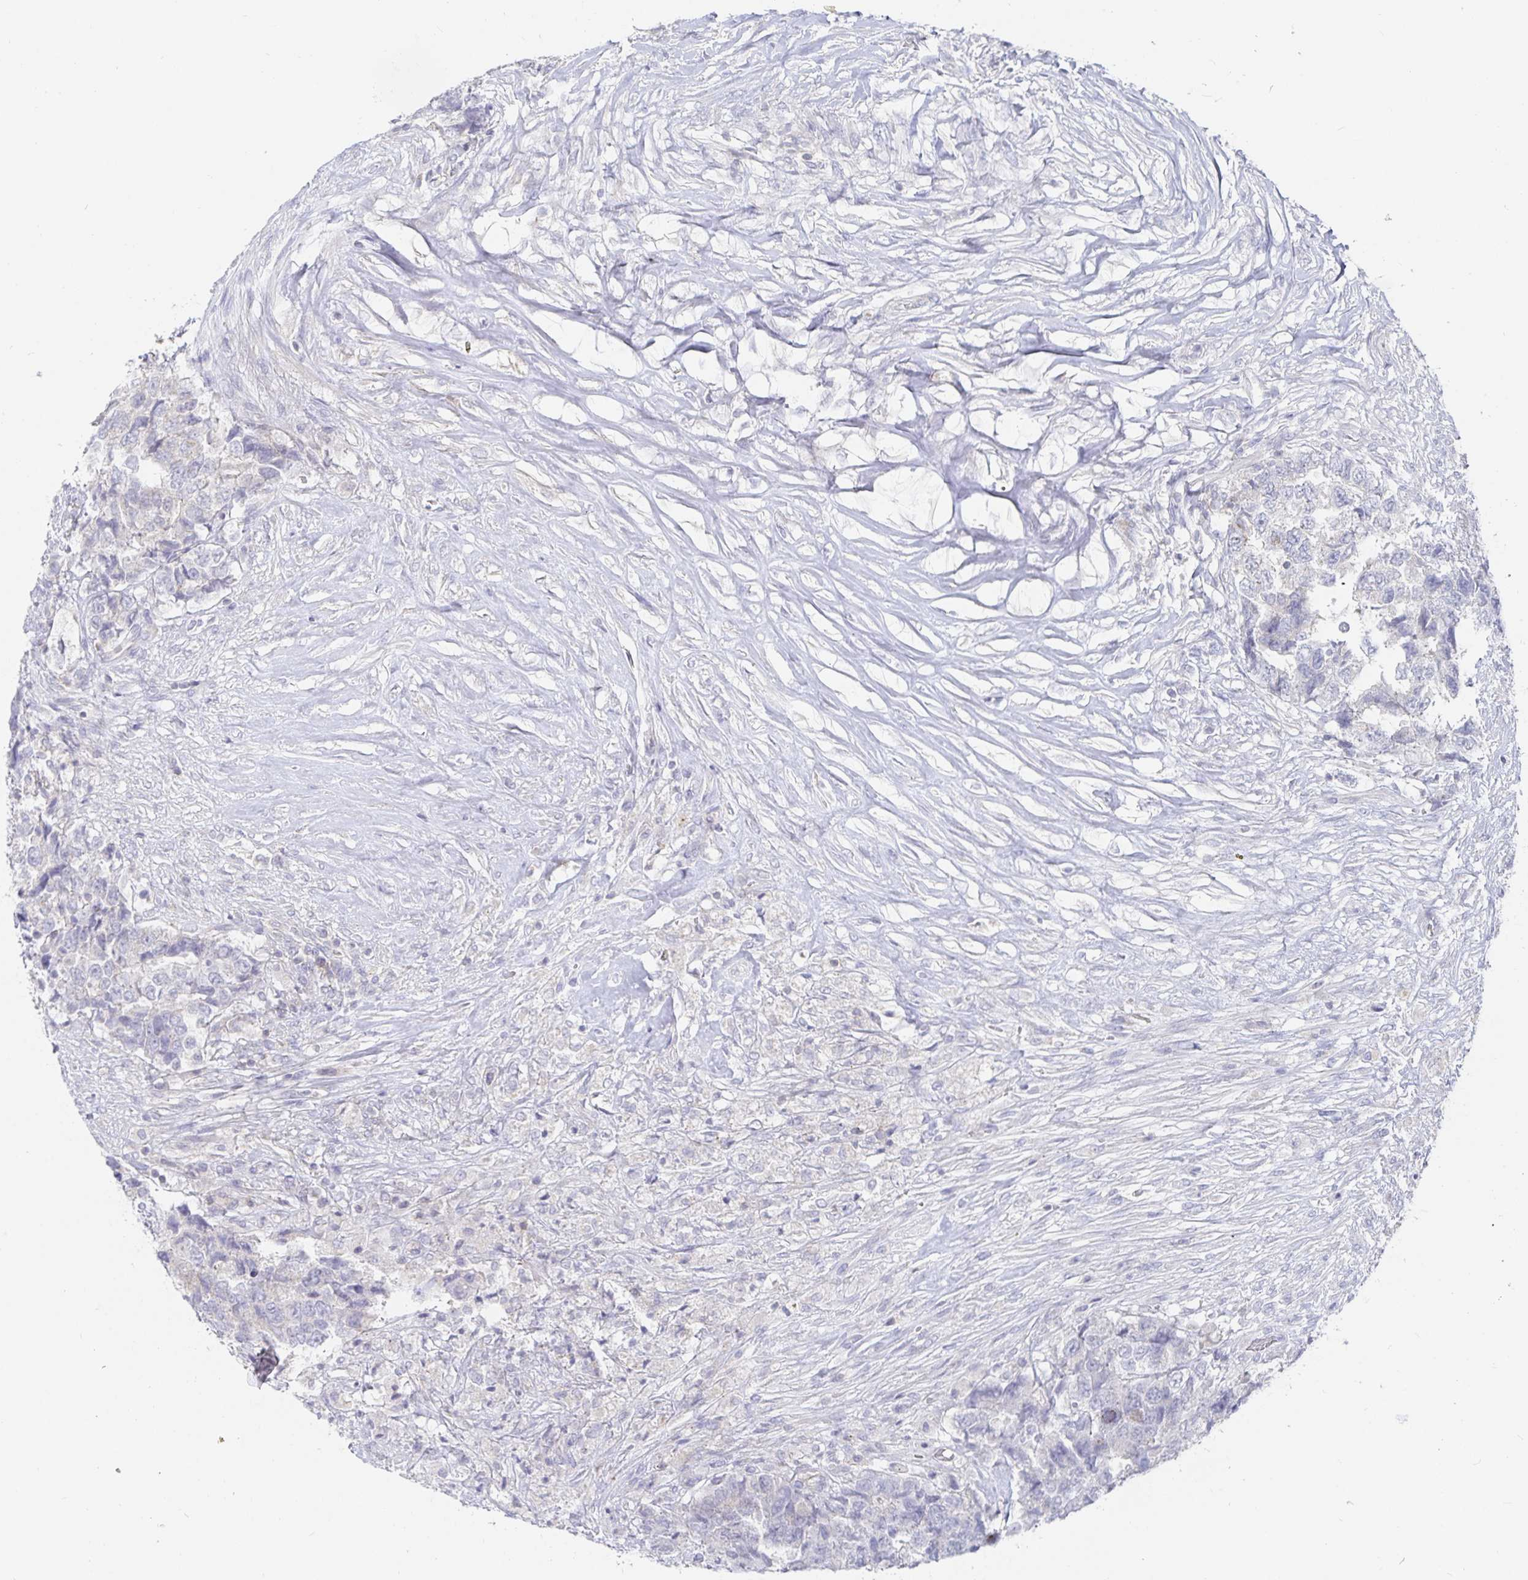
{"staining": {"intensity": "negative", "quantity": "none", "location": "none"}, "tissue": "testis cancer", "cell_type": "Tumor cells", "image_type": "cancer", "snomed": [{"axis": "morphology", "description": "Carcinoma, Embryonal, NOS"}, {"axis": "topography", "description": "Testis"}], "caption": "This is an IHC histopathology image of testis embryonal carcinoma. There is no staining in tumor cells.", "gene": "SFTPA1", "patient": {"sex": "male", "age": 24}}